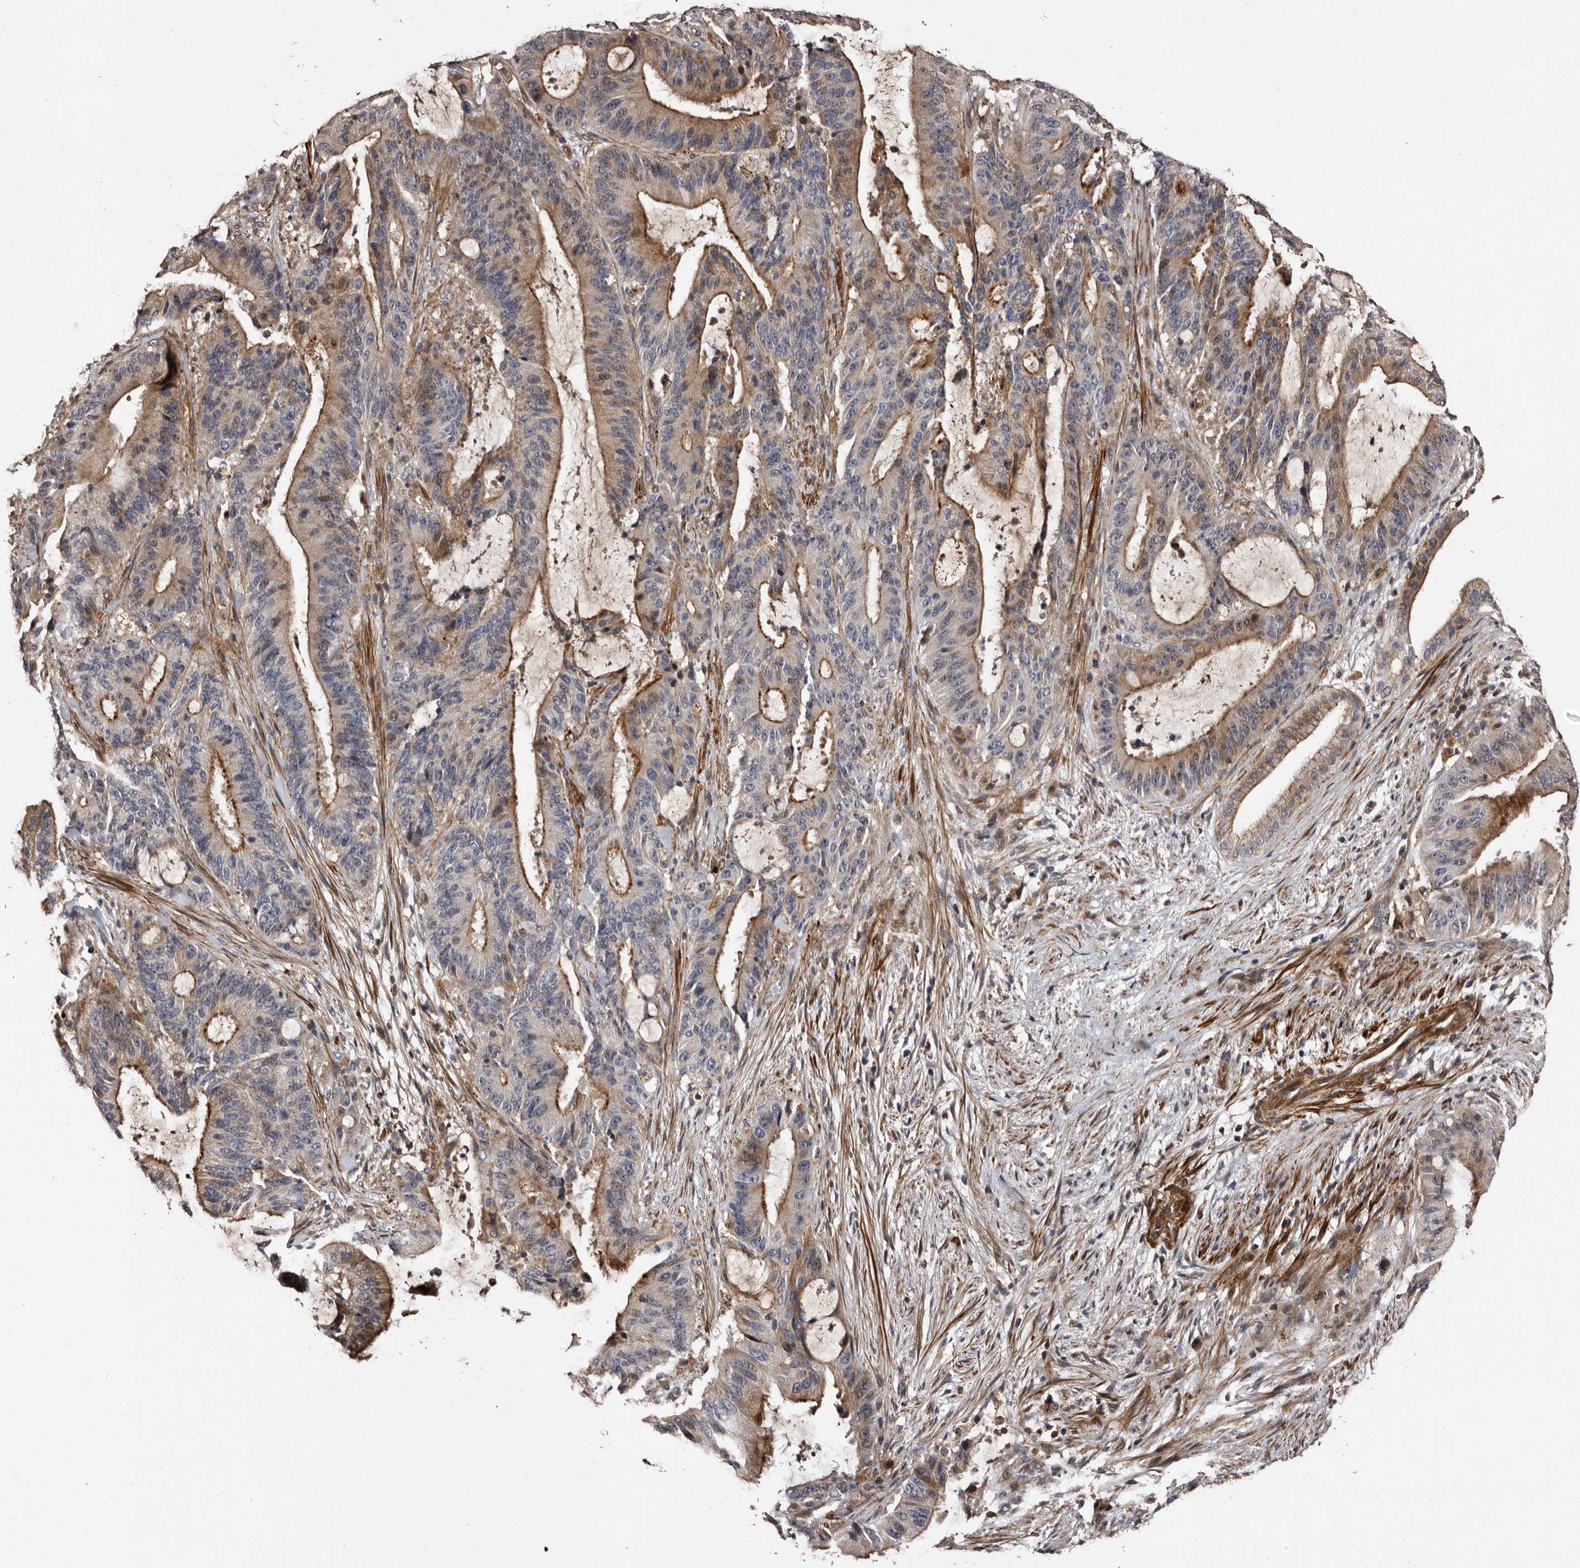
{"staining": {"intensity": "moderate", "quantity": "25%-75%", "location": "cytoplasmic/membranous"}, "tissue": "liver cancer", "cell_type": "Tumor cells", "image_type": "cancer", "snomed": [{"axis": "morphology", "description": "Normal tissue, NOS"}, {"axis": "morphology", "description": "Cholangiocarcinoma"}, {"axis": "topography", "description": "Liver"}, {"axis": "topography", "description": "Peripheral nerve tissue"}], "caption": "Immunohistochemistry micrograph of neoplastic tissue: human liver cancer (cholangiocarcinoma) stained using immunohistochemistry (IHC) shows medium levels of moderate protein expression localized specifically in the cytoplasmic/membranous of tumor cells, appearing as a cytoplasmic/membranous brown color.", "gene": "PRKD3", "patient": {"sex": "female", "age": 73}}